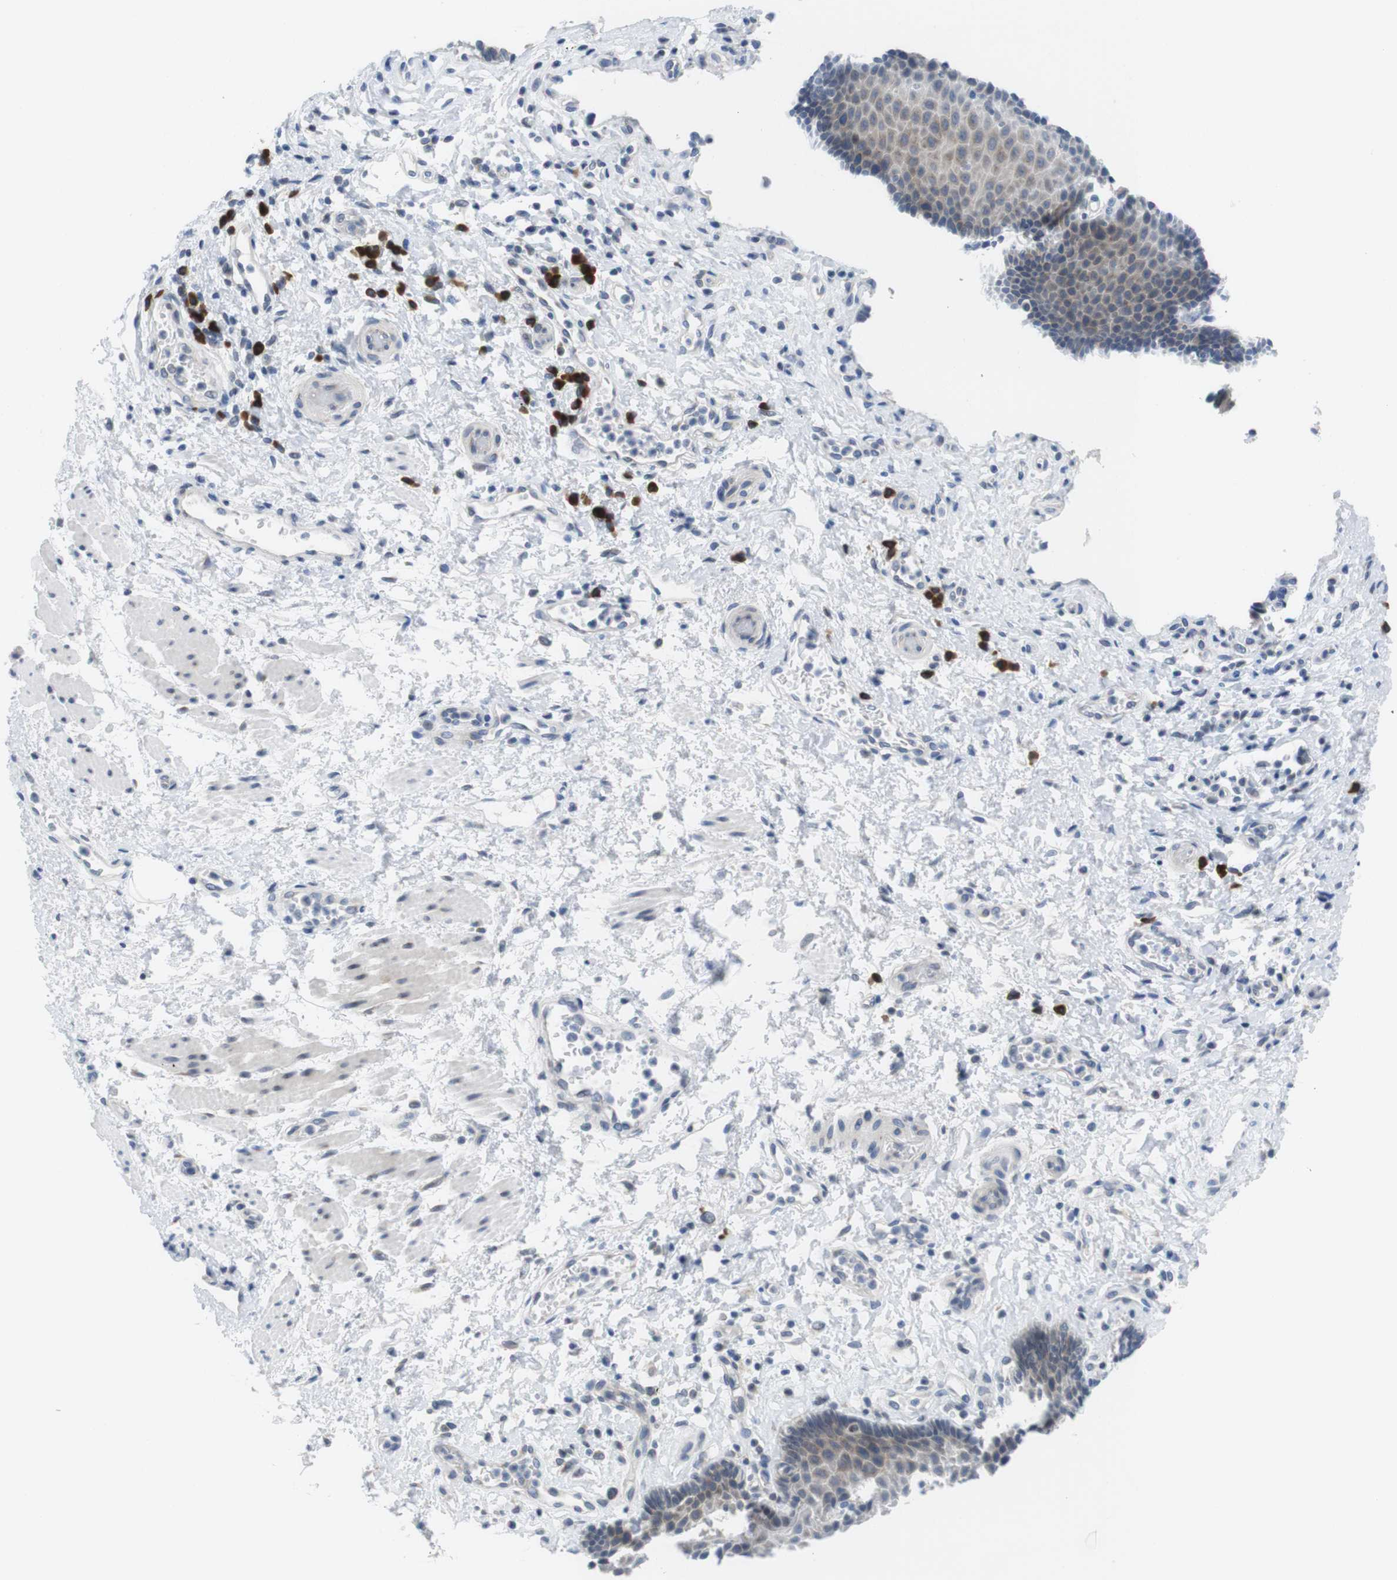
{"staining": {"intensity": "weak", "quantity": "25%-75%", "location": "cytoplasmic/membranous"}, "tissue": "esophagus", "cell_type": "Squamous epithelial cells", "image_type": "normal", "snomed": [{"axis": "morphology", "description": "Normal tissue, NOS"}, {"axis": "topography", "description": "Esophagus"}], "caption": "Immunohistochemical staining of benign human esophagus shows 25%-75% levels of weak cytoplasmic/membranous protein staining in approximately 25%-75% of squamous epithelial cells.", "gene": "ERGIC3", "patient": {"sex": "male", "age": 54}}